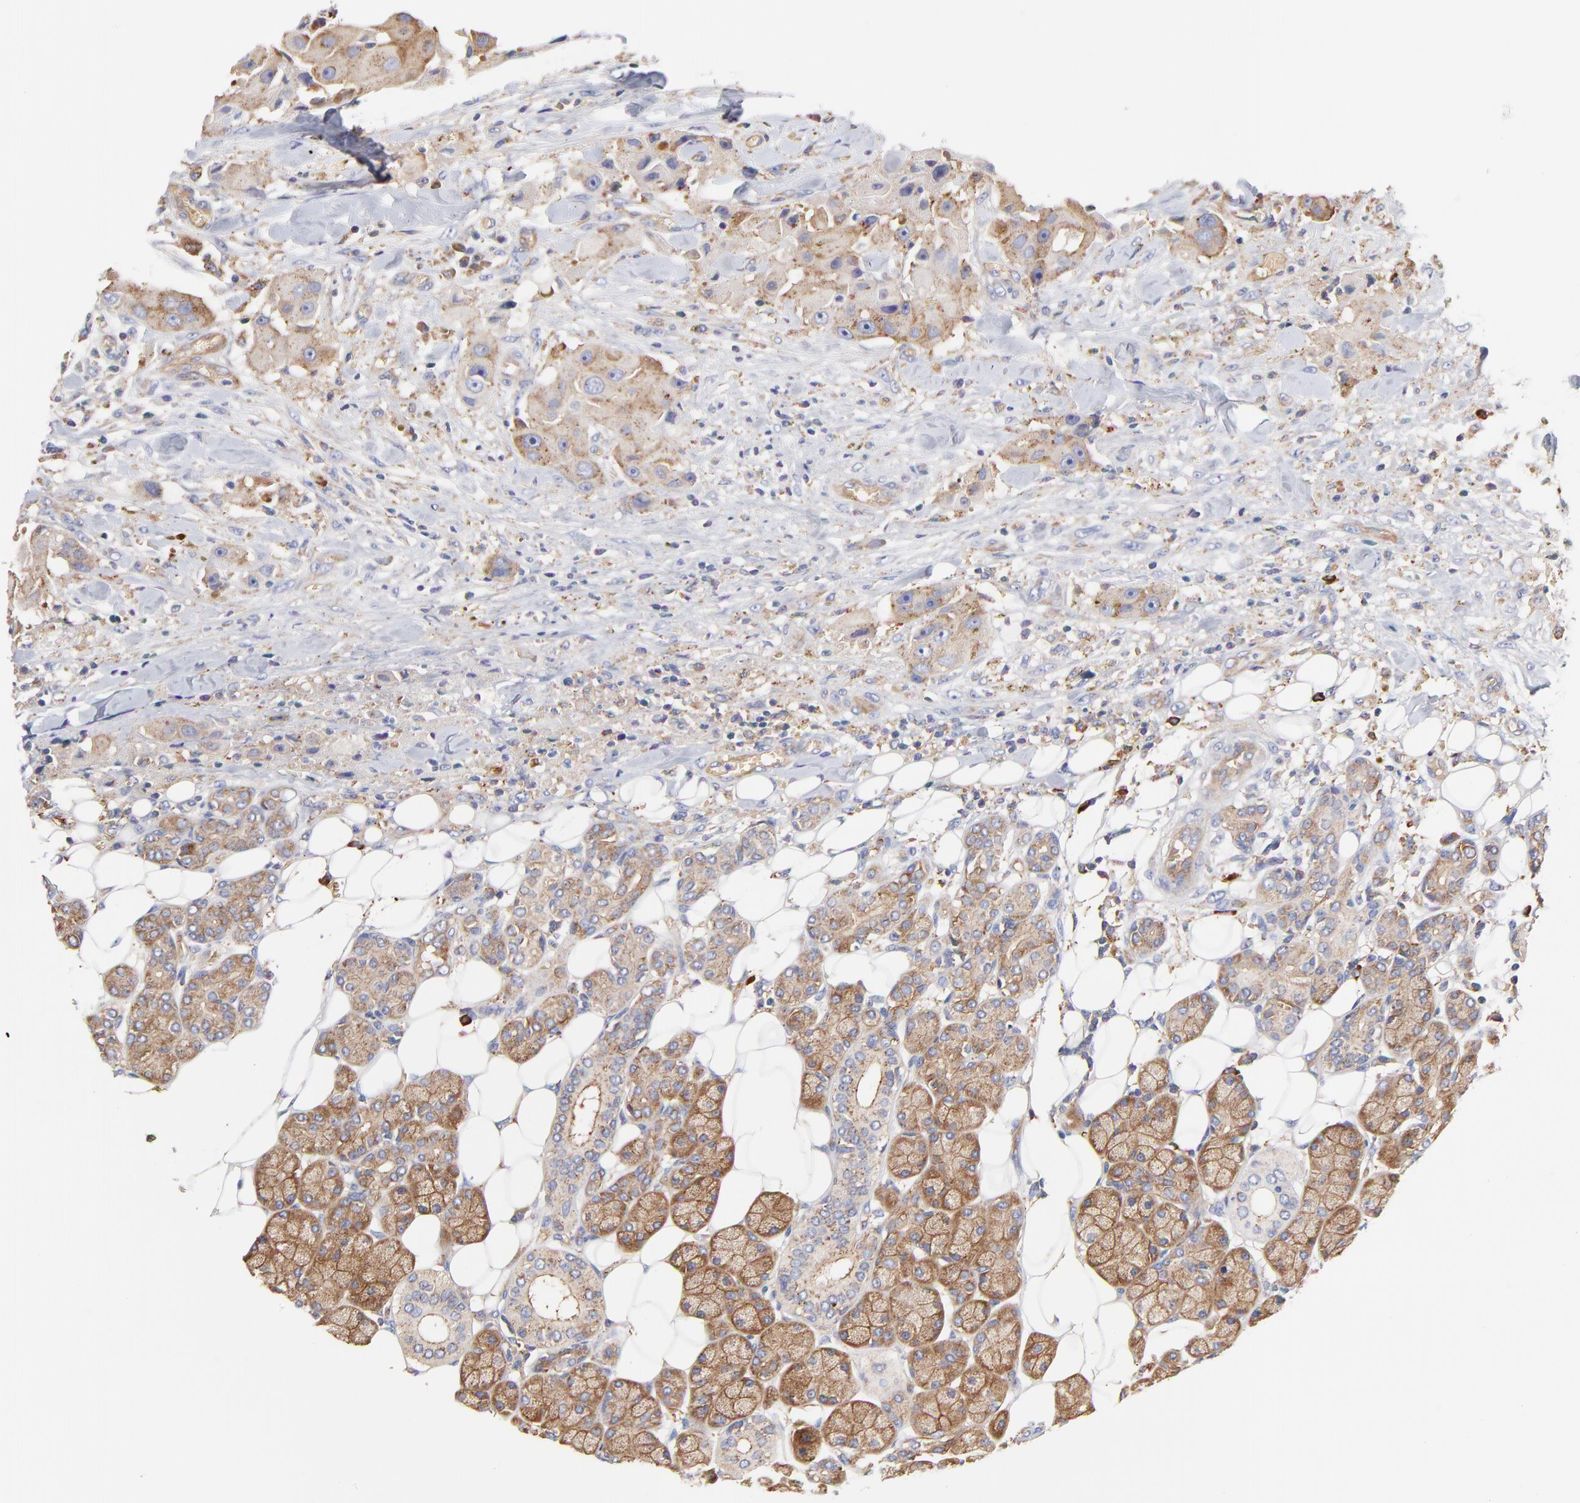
{"staining": {"intensity": "moderate", "quantity": ">75%", "location": "cytoplasmic/membranous"}, "tissue": "head and neck cancer", "cell_type": "Tumor cells", "image_type": "cancer", "snomed": [{"axis": "morphology", "description": "Normal tissue, NOS"}, {"axis": "morphology", "description": "Adenocarcinoma, NOS"}, {"axis": "topography", "description": "Salivary gland"}, {"axis": "topography", "description": "Head-Neck"}], "caption": "A high-resolution histopathology image shows immunohistochemistry staining of head and neck cancer (adenocarcinoma), which reveals moderate cytoplasmic/membranous expression in approximately >75% of tumor cells. (brown staining indicates protein expression, while blue staining denotes nuclei).", "gene": "CD2AP", "patient": {"sex": "male", "age": 80}}